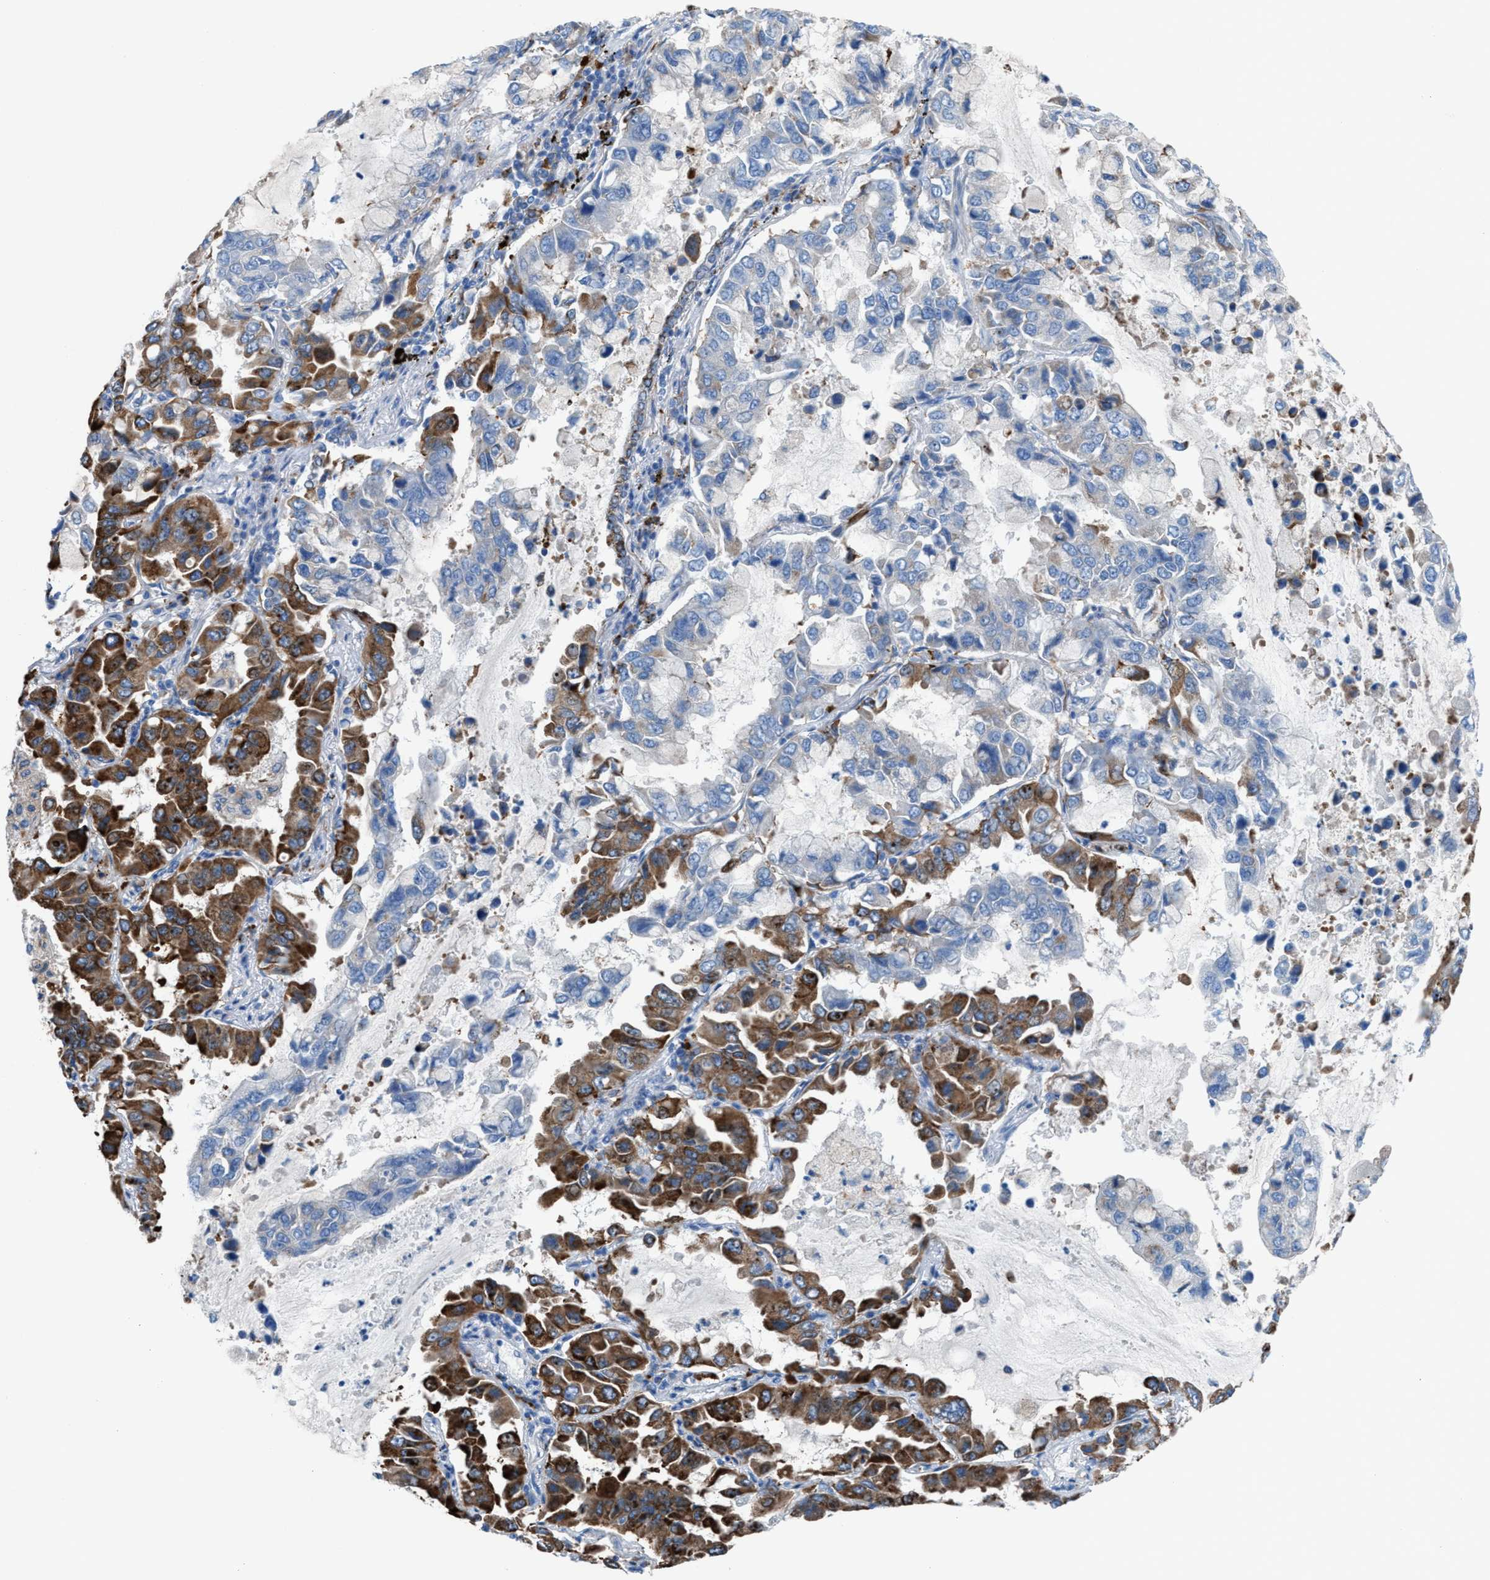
{"staining": {"intensity": "strong", "quantity": "<25%", "location": "cytoplasmic/membranous"}, "tissue": "lung cancer", "cell_type": "Tumor cells", "image_type": "cancer", "snomed": [{"axis": "morphology", "description": "Adenocarcinoma, NOS"}, {"axis": "topography", "description": "Lung"}], "caption": "This histopathology image shows immunohistochemistry (IHC) staining of lung adenocarcinoma, with medium strong cytoplasmic/membranous positivity in approximately <25% of tumor cells.", "gene": "CD1B", "patient": {"sex": "male", "age": 64}}